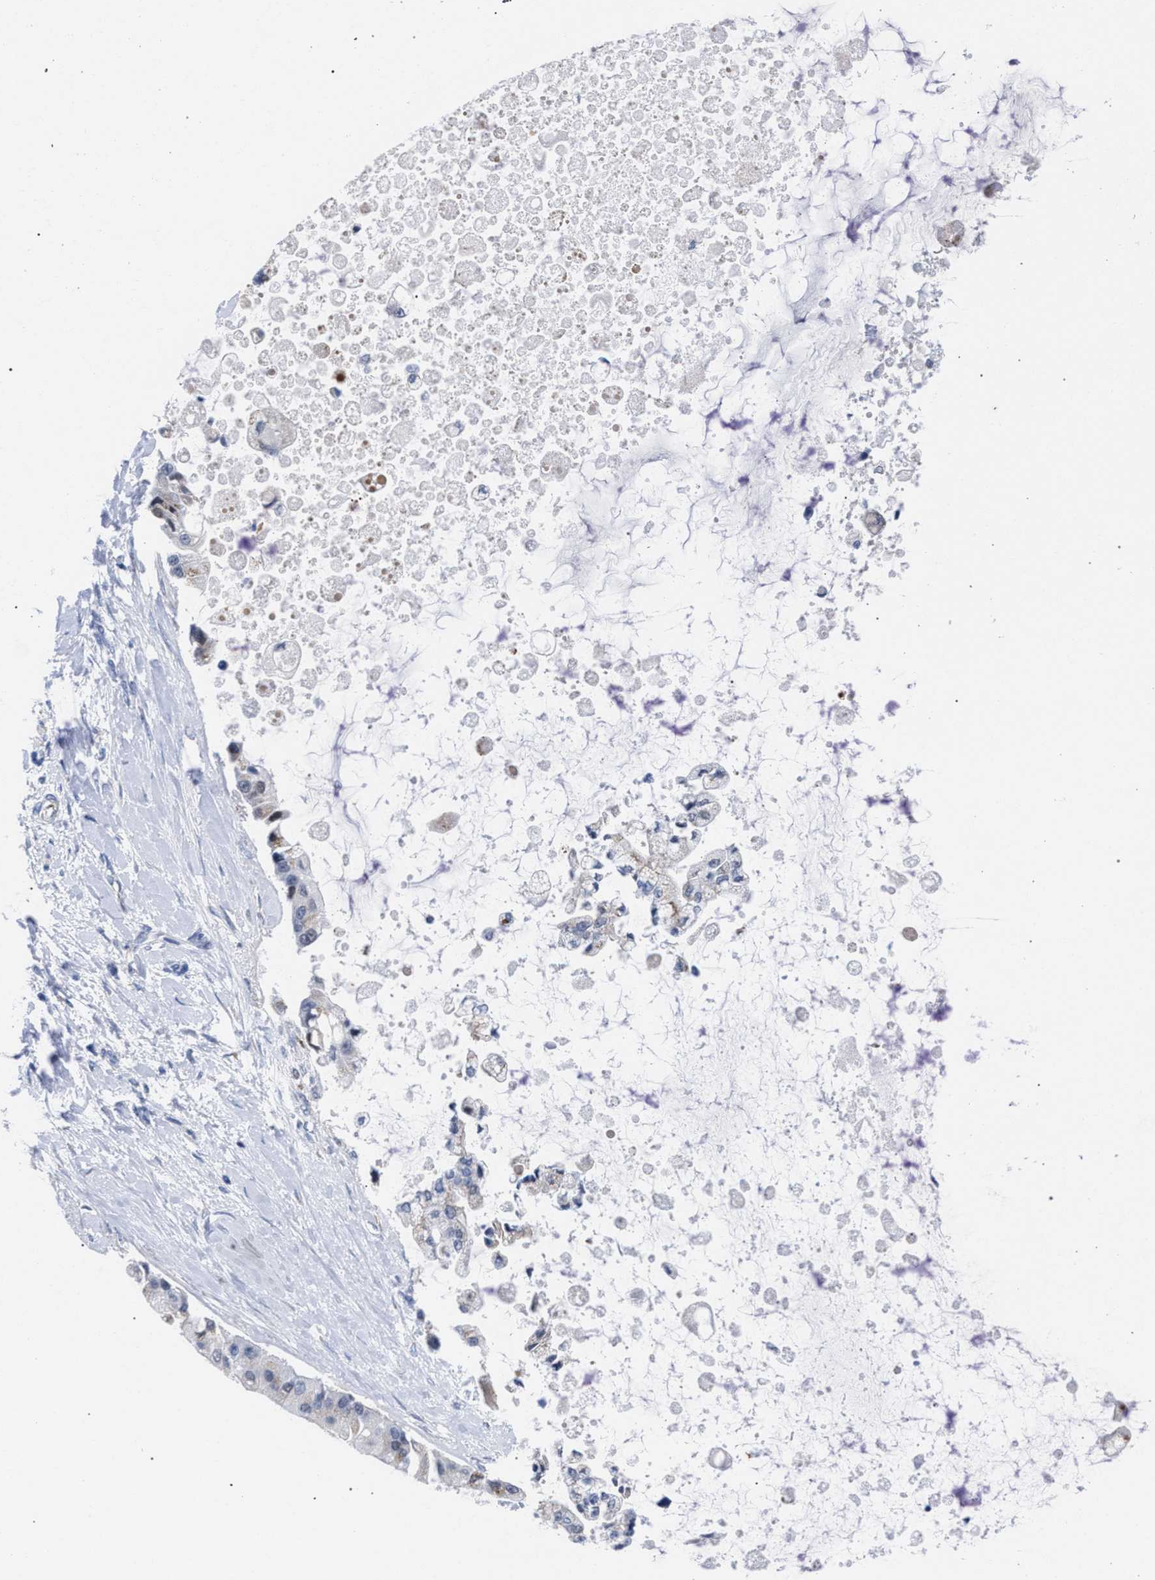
{"staining": {"intensity": "negative", "quantity": "none", "location": "none"}, "tissue": "liver cancer", "cell_type": "Tumor cells", "image_type": "cancer", "snomed": [{"axis": "morphology", "description": "Cholangiocarcinoma"}, {"axis": "topography", "description": "Liver"}], "caption": "High magnification brightfield microscopy of liver cancer (cholangiocarcinoma) stained with DAB (brown) and counterstained with hematoxylin (blue): tumor cells show no significant positivity. (DAB immunohistochemistry, high magnification).", "gene": "GOLGA2", "patient": {"sex": "male", "age": 50}}